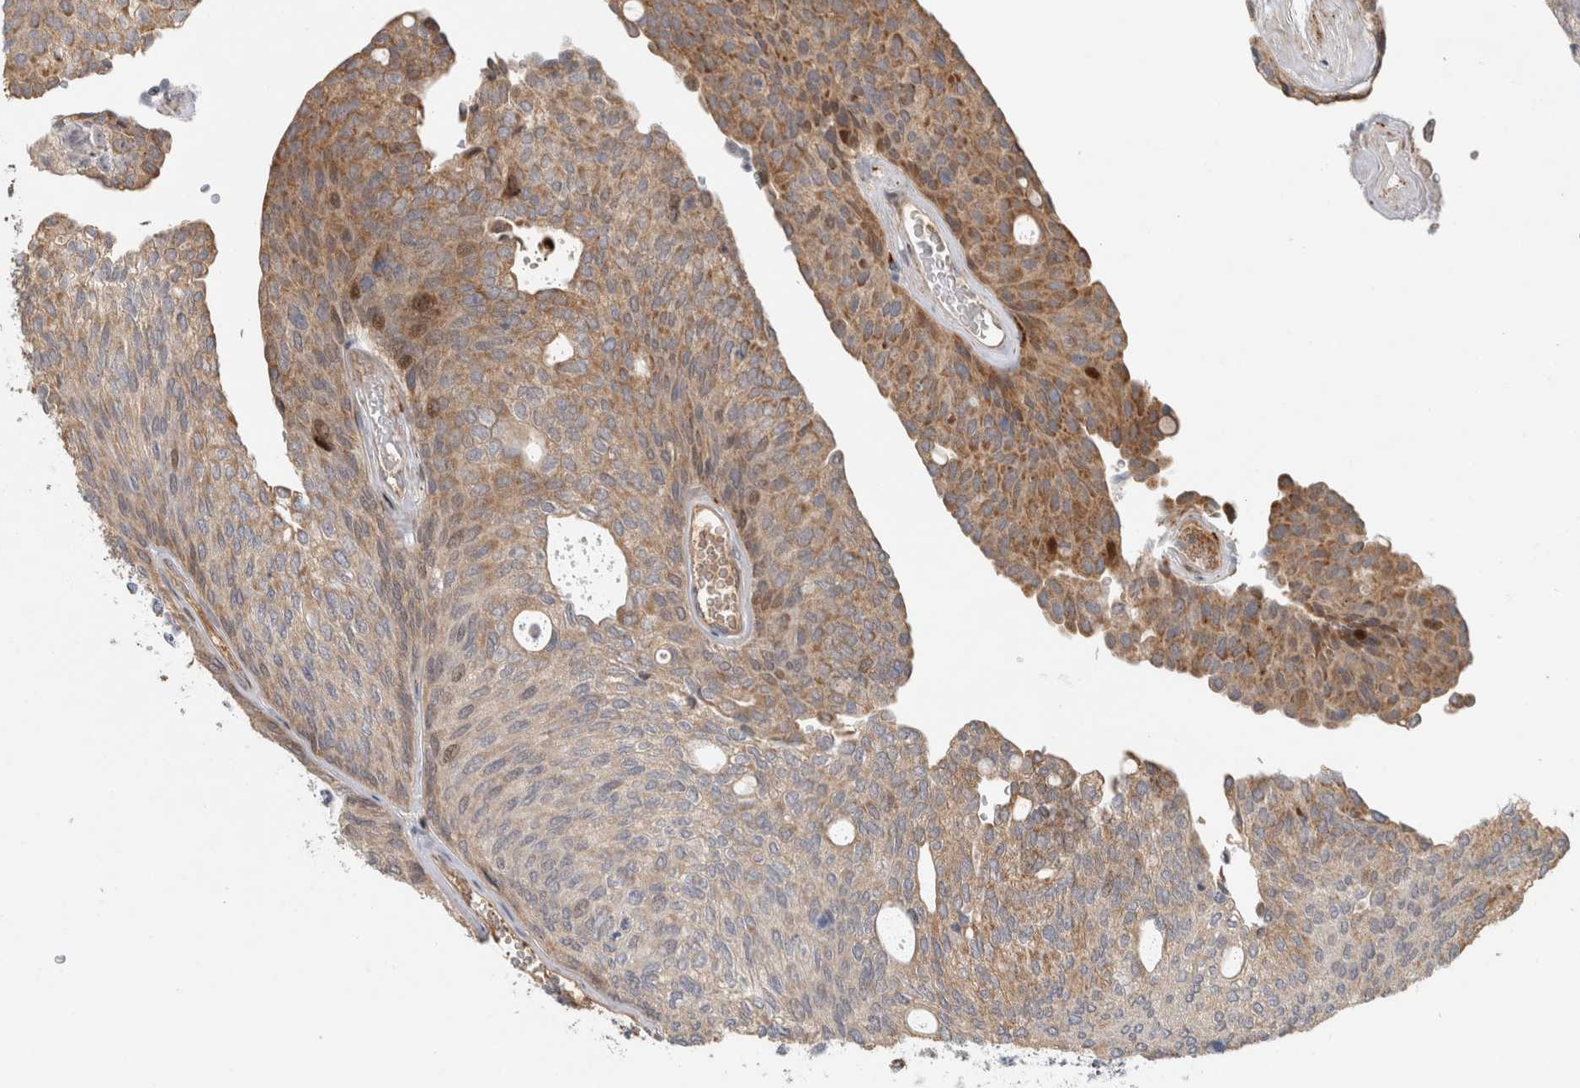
{"staining": {"intensity": "moderate", "quantity": "25%-75%", "location": "cytoplasmic/membranous"}, "tissue": "urothelial cancer", "cell_type": "Tumor cells", "image_type": "cancer", "snomed": [{"axis": "morphology", "description": "Urothelial carcinoma, Low grade"}, {"axis": "topography", "description": "Urinary bladder"}], "caption": "Urothelial cancer tissue reveals moderate cytoplasmic/membranous positivity in about 25%-75% of tumor cells, visualized by immunohistochemistry.", "gene": "RBM48", "patient": {"sex": "female", "age": 79}}